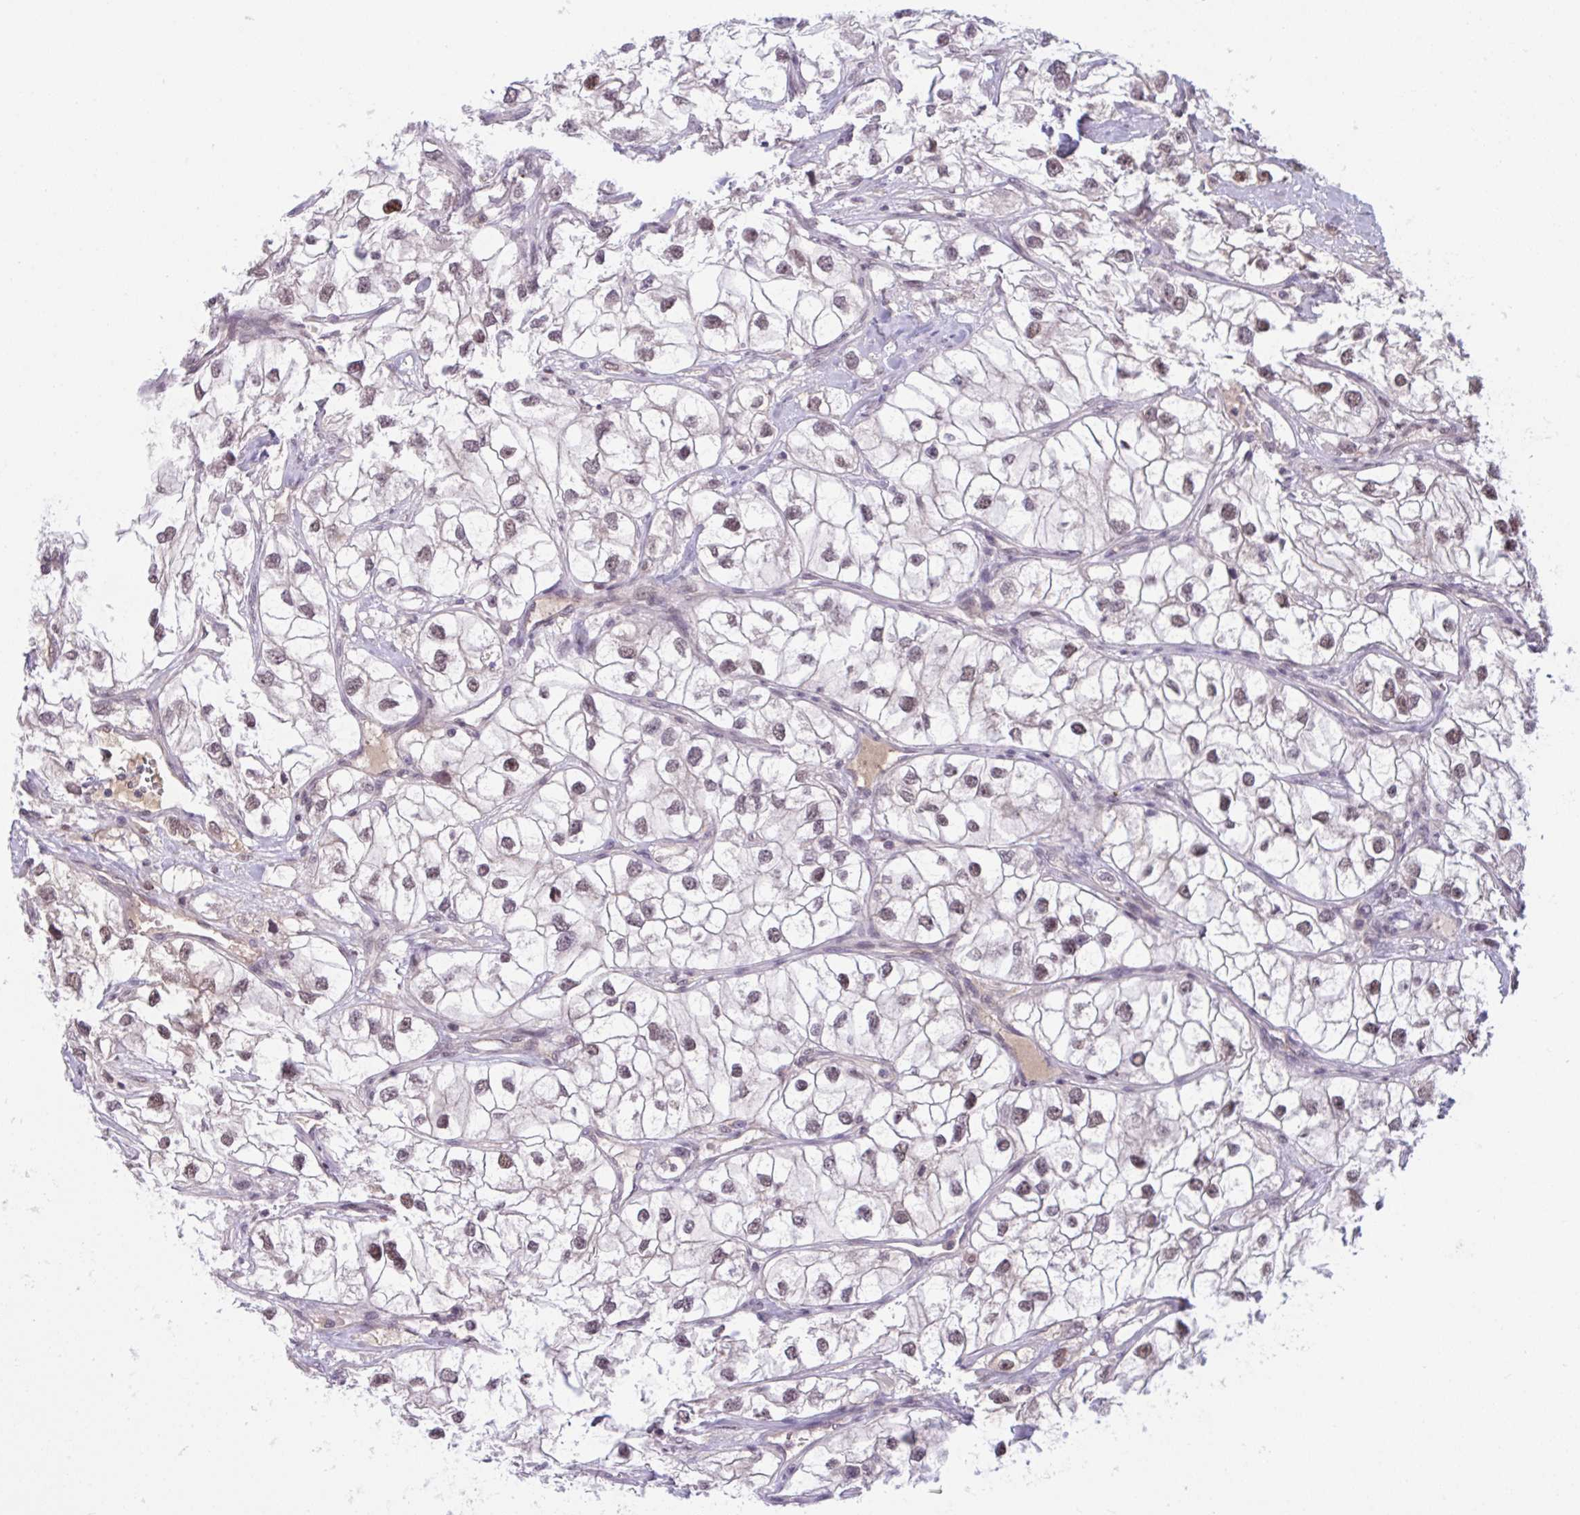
{"staining": {"intensity": "weak", "quantity": ">75%", "location": "nuclear"}, "tissue": "renal cancer", "cell_type": "Tumor cells", "image_type": "cancer", "snomed": [{"axis": "morphology", "description": "Adenocarcinoma, NOS"}, {"axis": "topography", "description": "Kidney"}], "caption": "This is a micrograph of IHC staining of renal cancer, which shows weak expression in the nuclear of tumor cells.", "gene": "TTC7B", "patient": {"sex": "male", "age": 59}}